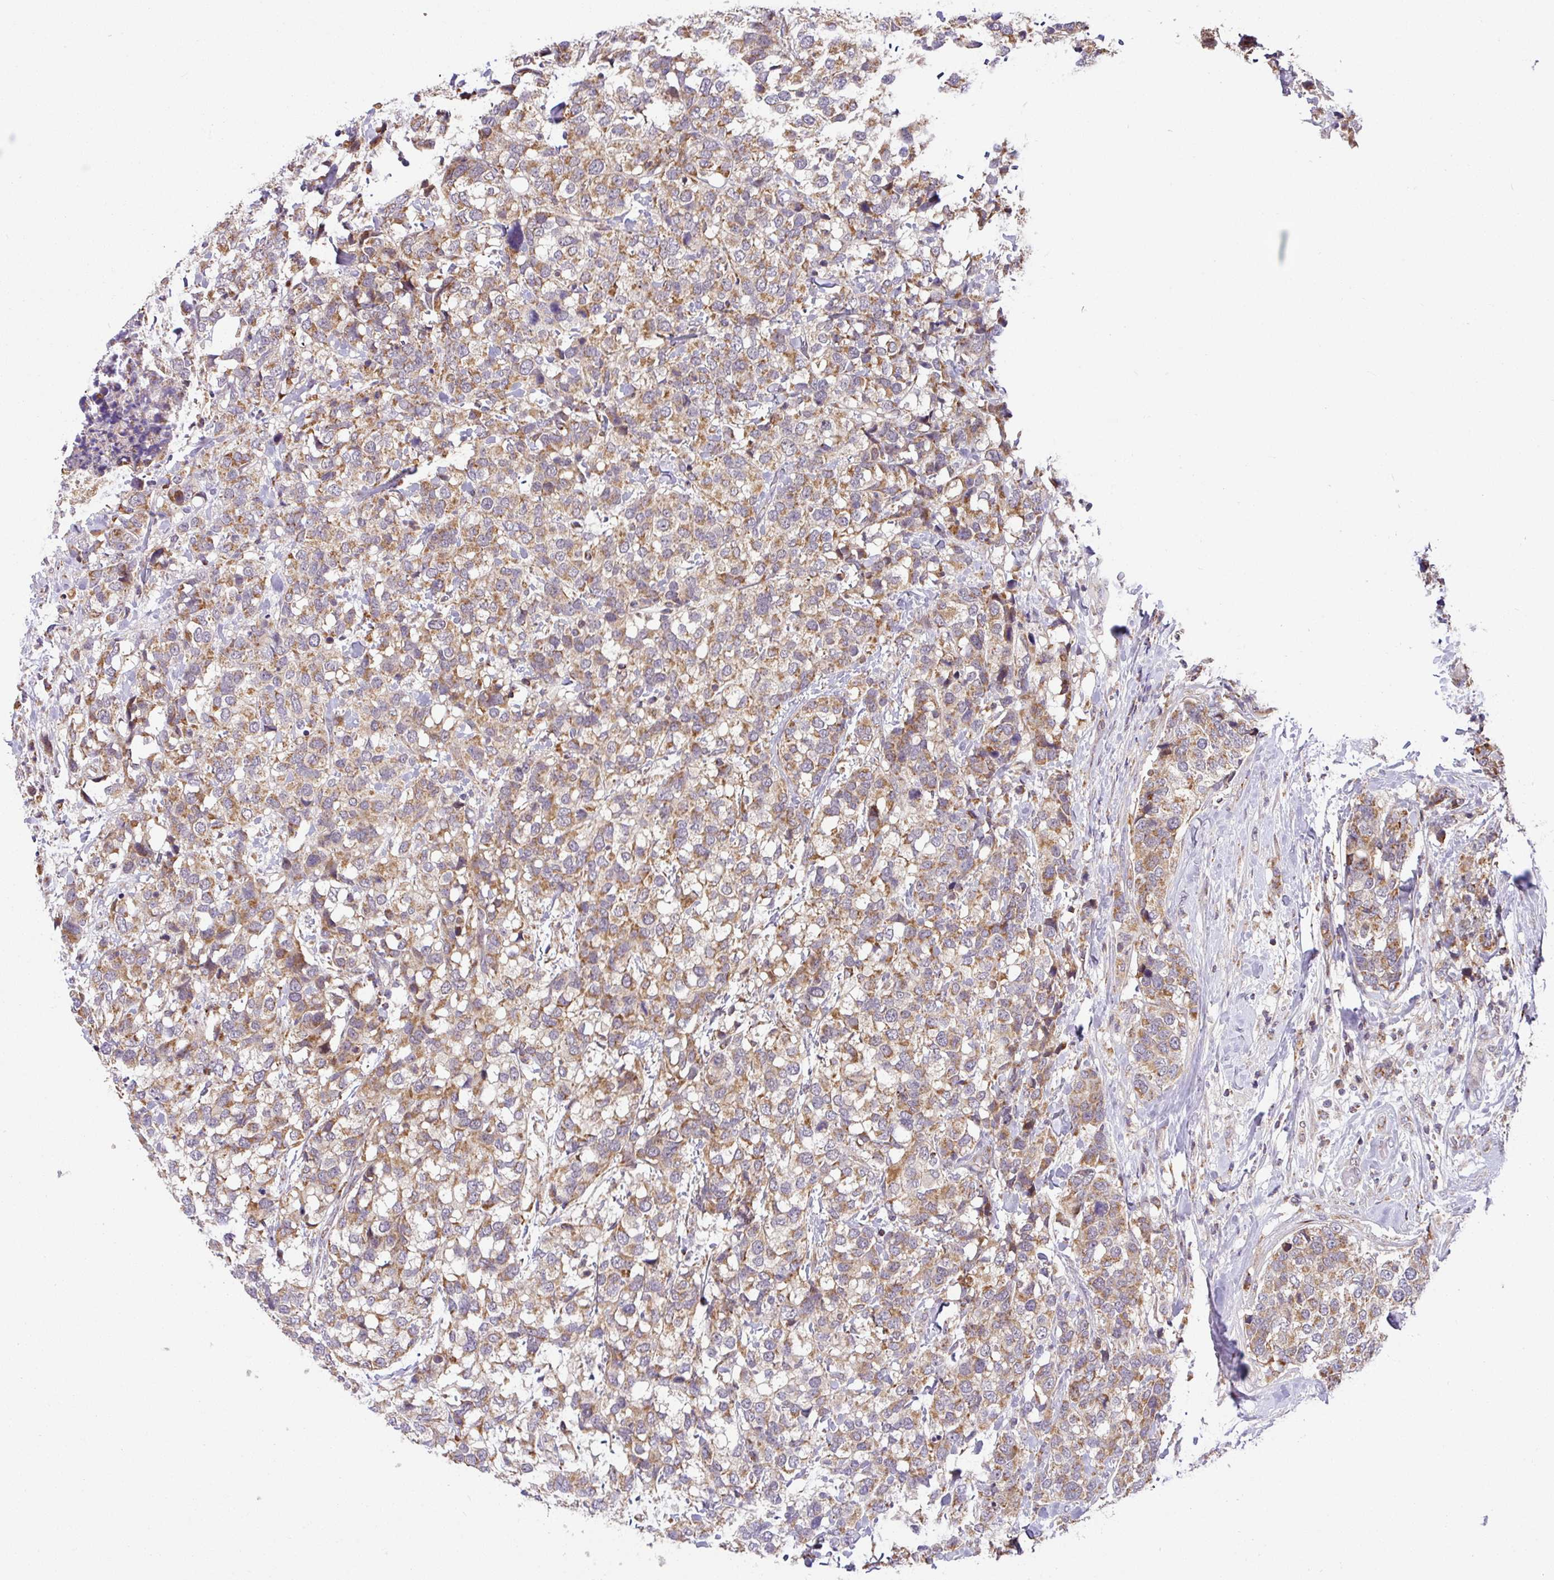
{"staining": {"intensity": "moderate", "quantity": ">75%", "location": "cytoplasmic/membranous"}, "tissue": "breast cancer", "cell_type": "Tumor cells", "image_type": "cancer", "snomed": [{"axis": "morphology", "description": "Lobular carcinoma"}, {"axis": "topography", "description": "Breast"}], "caption": "DAB (3,3'-diaminobenzidine) immunohistochemical staining of breast cancer reveals moderate cytoplasmic/membranous protein positivity in approximately >75% of tumor cells.", "gene": "SARS2", "patient": {"sex": "female", "age": 59}}